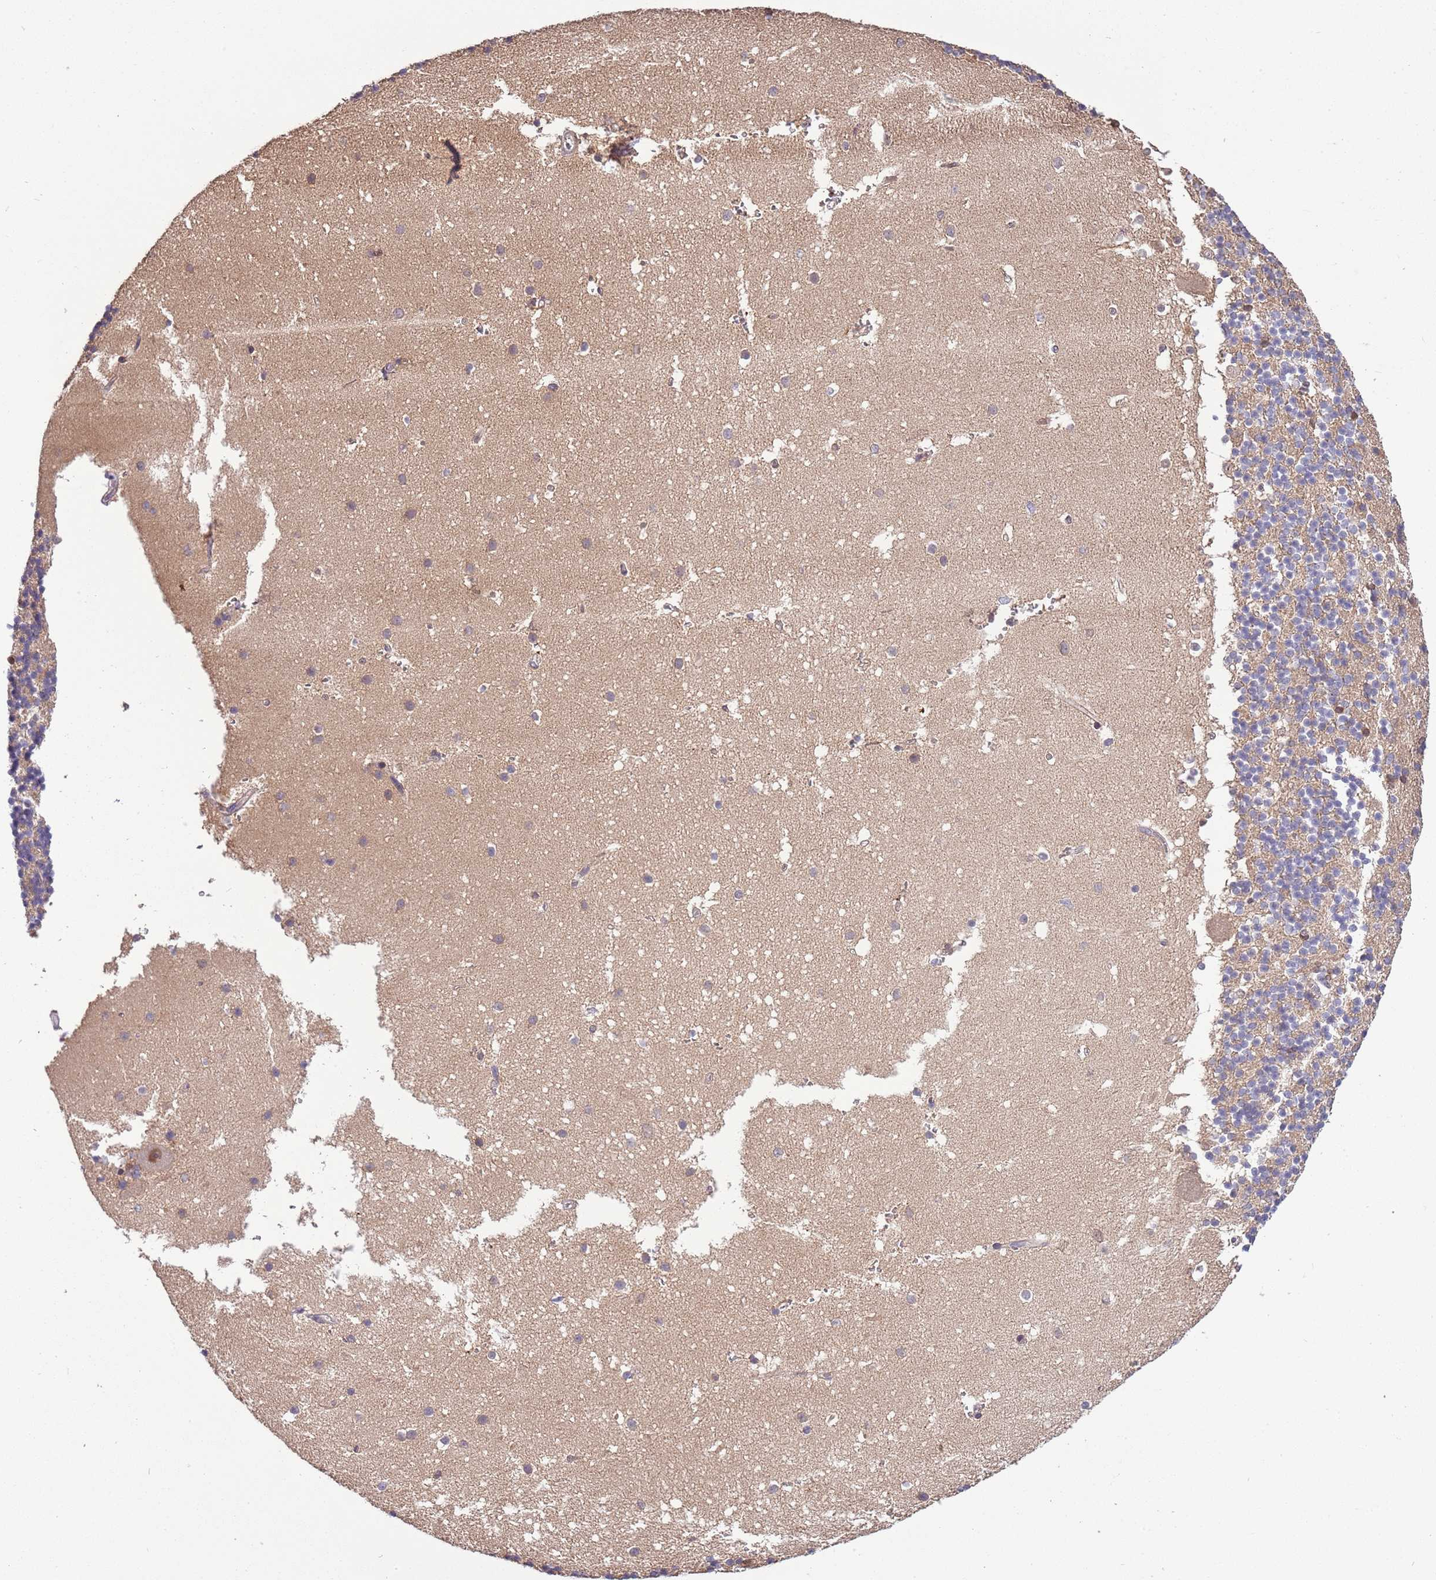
{"staining": {"intensity": "weak", "quantity": "25%-75%", "location": "cytoplasmic/membranous"}, "tissue": "cerebellum", "cell_type": "Cells in granular layer", "image_type": "normal", "snomed": [{"axis": "morphology", "description": "Normal tissue, NOS"}, {"axis": "topography", "description": "Cerebellum"}], "caption": "Immunohistochemistry image of unremarkable human cerebellum stained for a protein (brown), which exhibits low levels of weak cytoplasmic/membranous staining in approximately 25%-75% of cells in granular layer.", "gene": "ZNF665", "patient": {"sex": "male", "age": 54}}